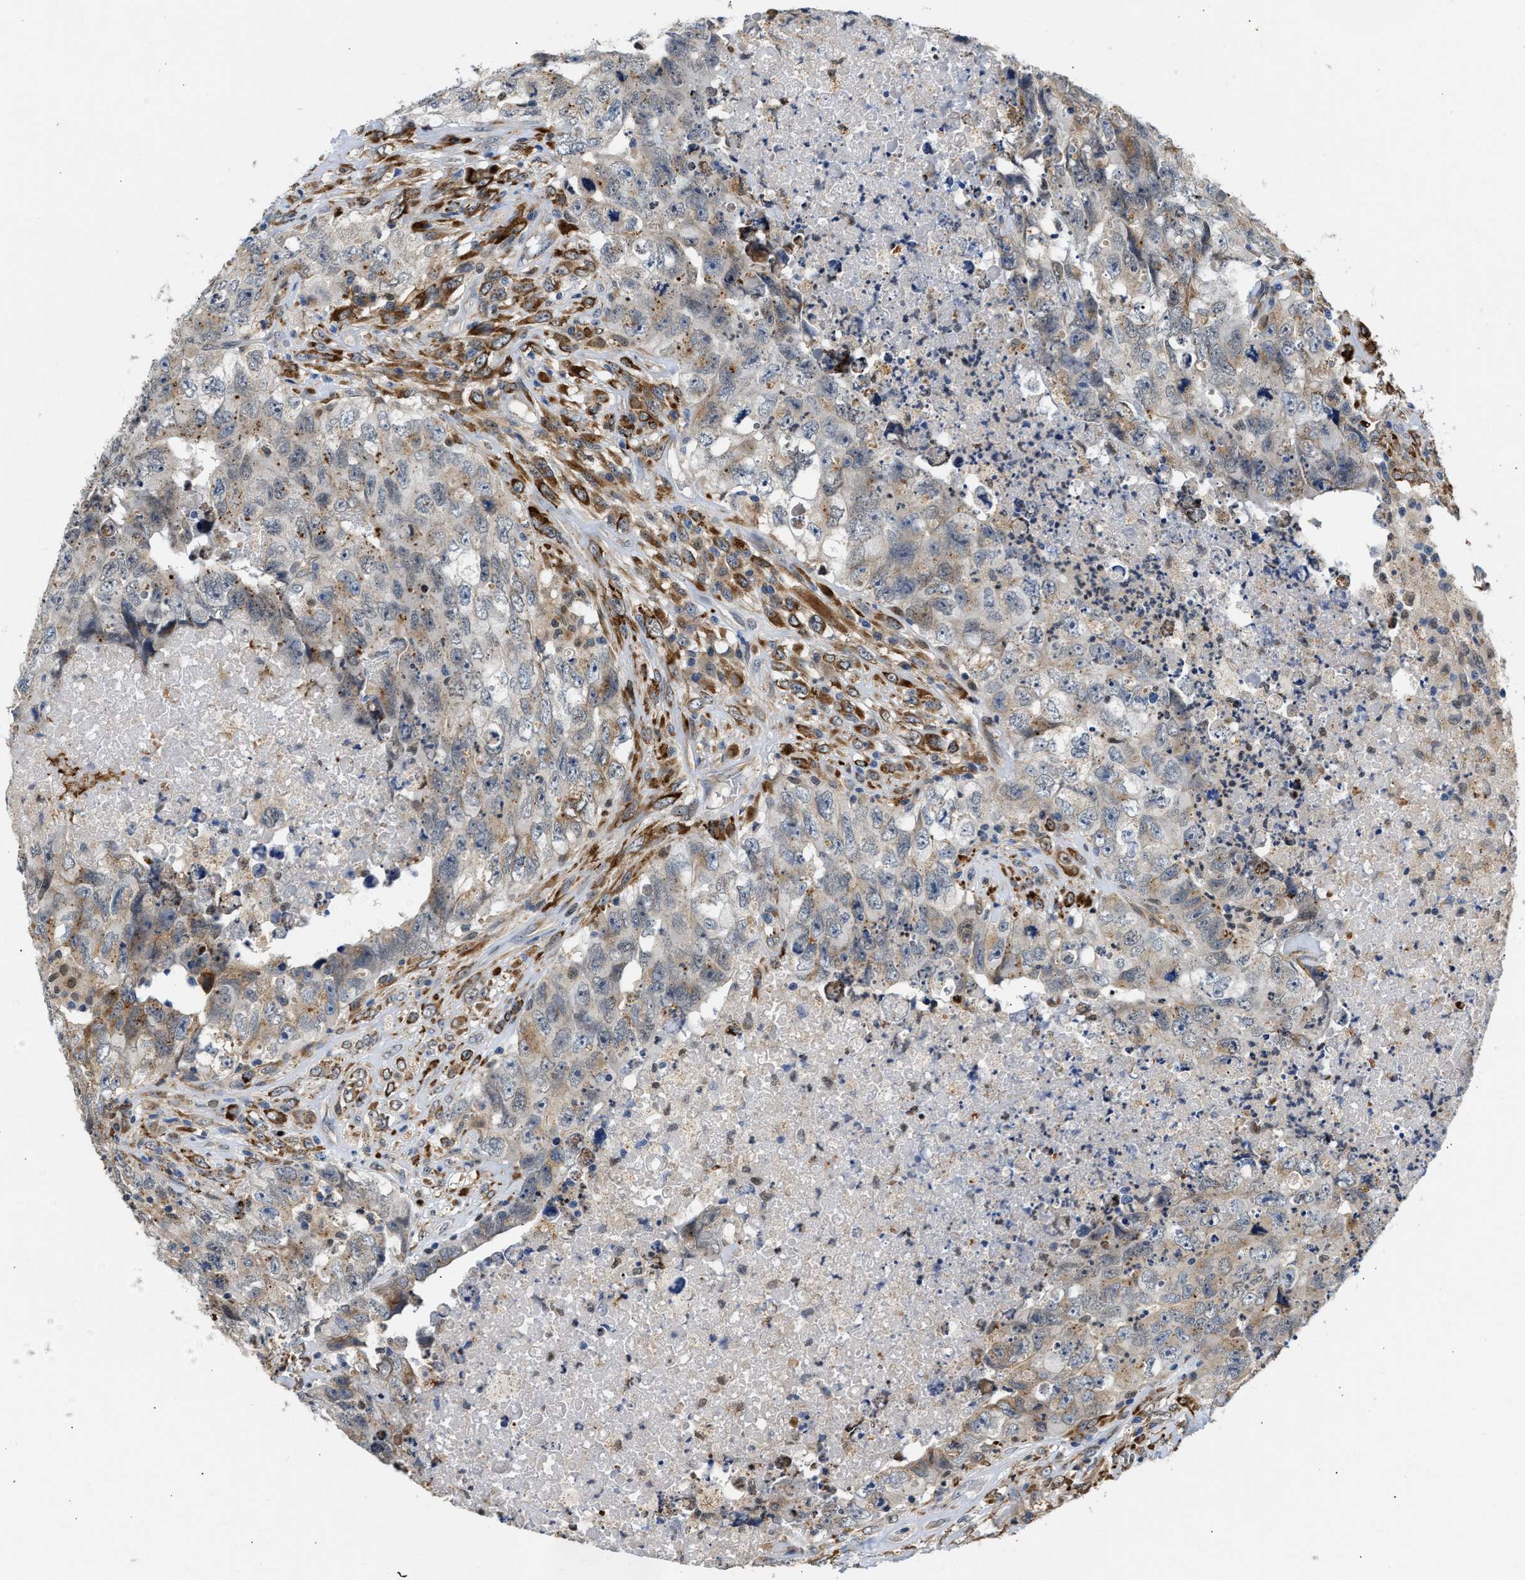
{"staining": {"intensity": "weak", "quantity": "<25%", "location": "cytoplasmic/membranous"}, "tissue": "testis cancer", "cell_type": "Tumor cells", "image_type": "cancer", "snomed": [{"axis": "morphology", "description": "Carcinoma, Embryonal, NOS"}, {"axis": "topography", "description": "Testis"}], "caption": "This is an IHC histopathology image of human embryonal carcinoma (testis). There is no staining in tumor cells.", "gene": "PPM1L", "patient": {"sex": "male", "age": 32}}